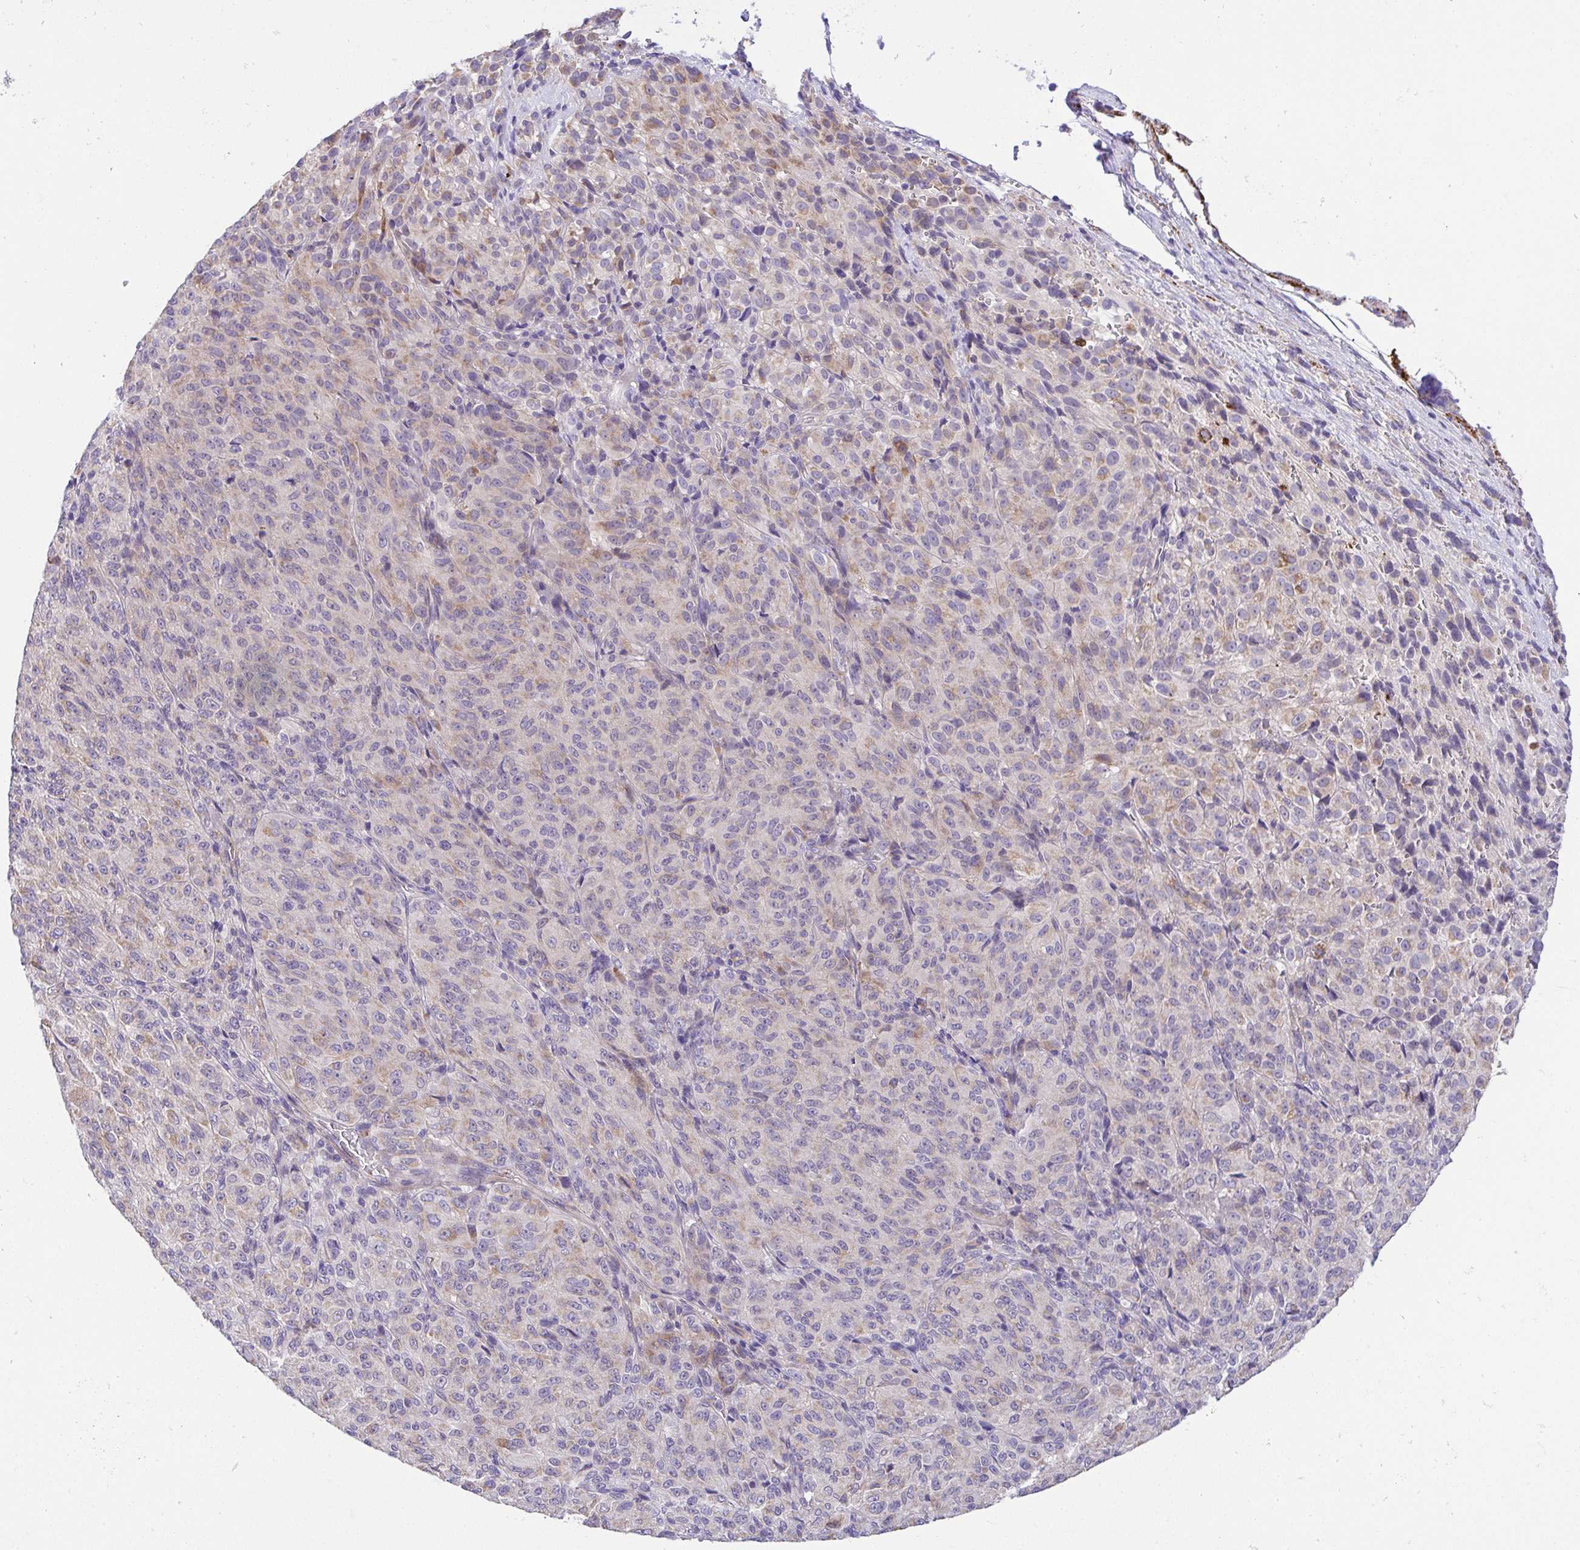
{"staining": {"intensity": "weak", "quantity": "<25%", "location": "cytoplasmic/membranous"}, "tissue": "melanoma", "cell_type": "Tumor cells", "image_type": "cancer", "snomed": [{"axis": "morphology", "description": "Malignant melanoma, Metastatic site"}, {"axis": "topography", "description": "Brain"}], "caption": "High magnification brightfield microscopy of melanoma stained with DAB (3,3'-diaminobenzidine) (brown) and counterstained with hematoxylin (blue): tumor cells show no significant positivity. (Immunohistochemistry (ihc), brightfield microscopy, high magnification).", "gene": "PRR14L", "patient": {"sex": "female", "age": 56}}